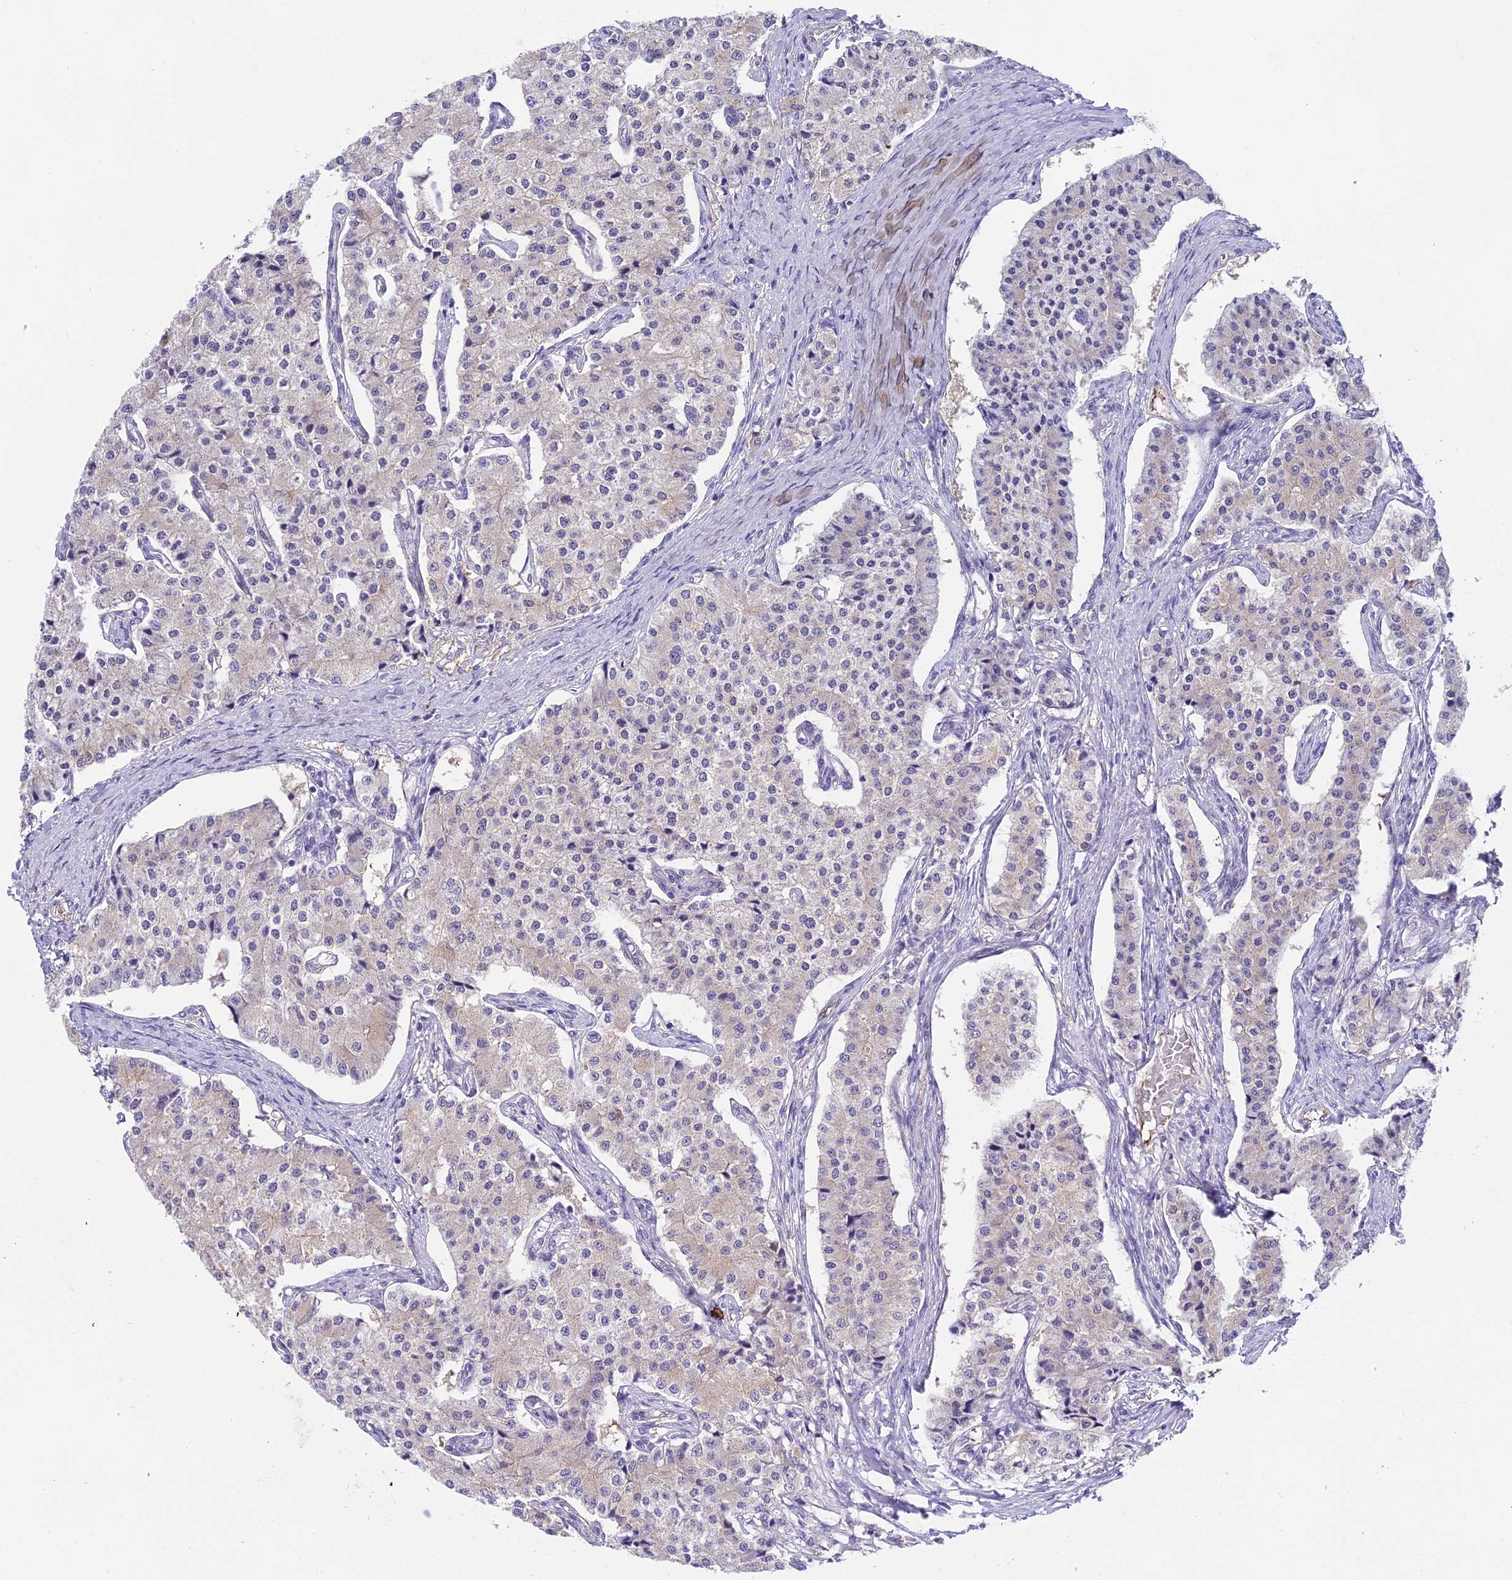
{"staining": {"intensity": "negative", "quantity": "none", "location": "none"}, "tissue": "carcinoid", "cell_type": "Tumor cells", "image_type": "cancer", "snomed": [{"axis": "morphology", "description": "Carcinoid, malignant, NOS"}, {"axis": "topography", "description": "Colon"}], "caption": "This is a histopathology image of immunohistochemistry staining of carcinoid (malignant), which shows no positivity in tumor cells.", "gene": "MAT2A", "patient": {"sex": "female", "age": 52}}